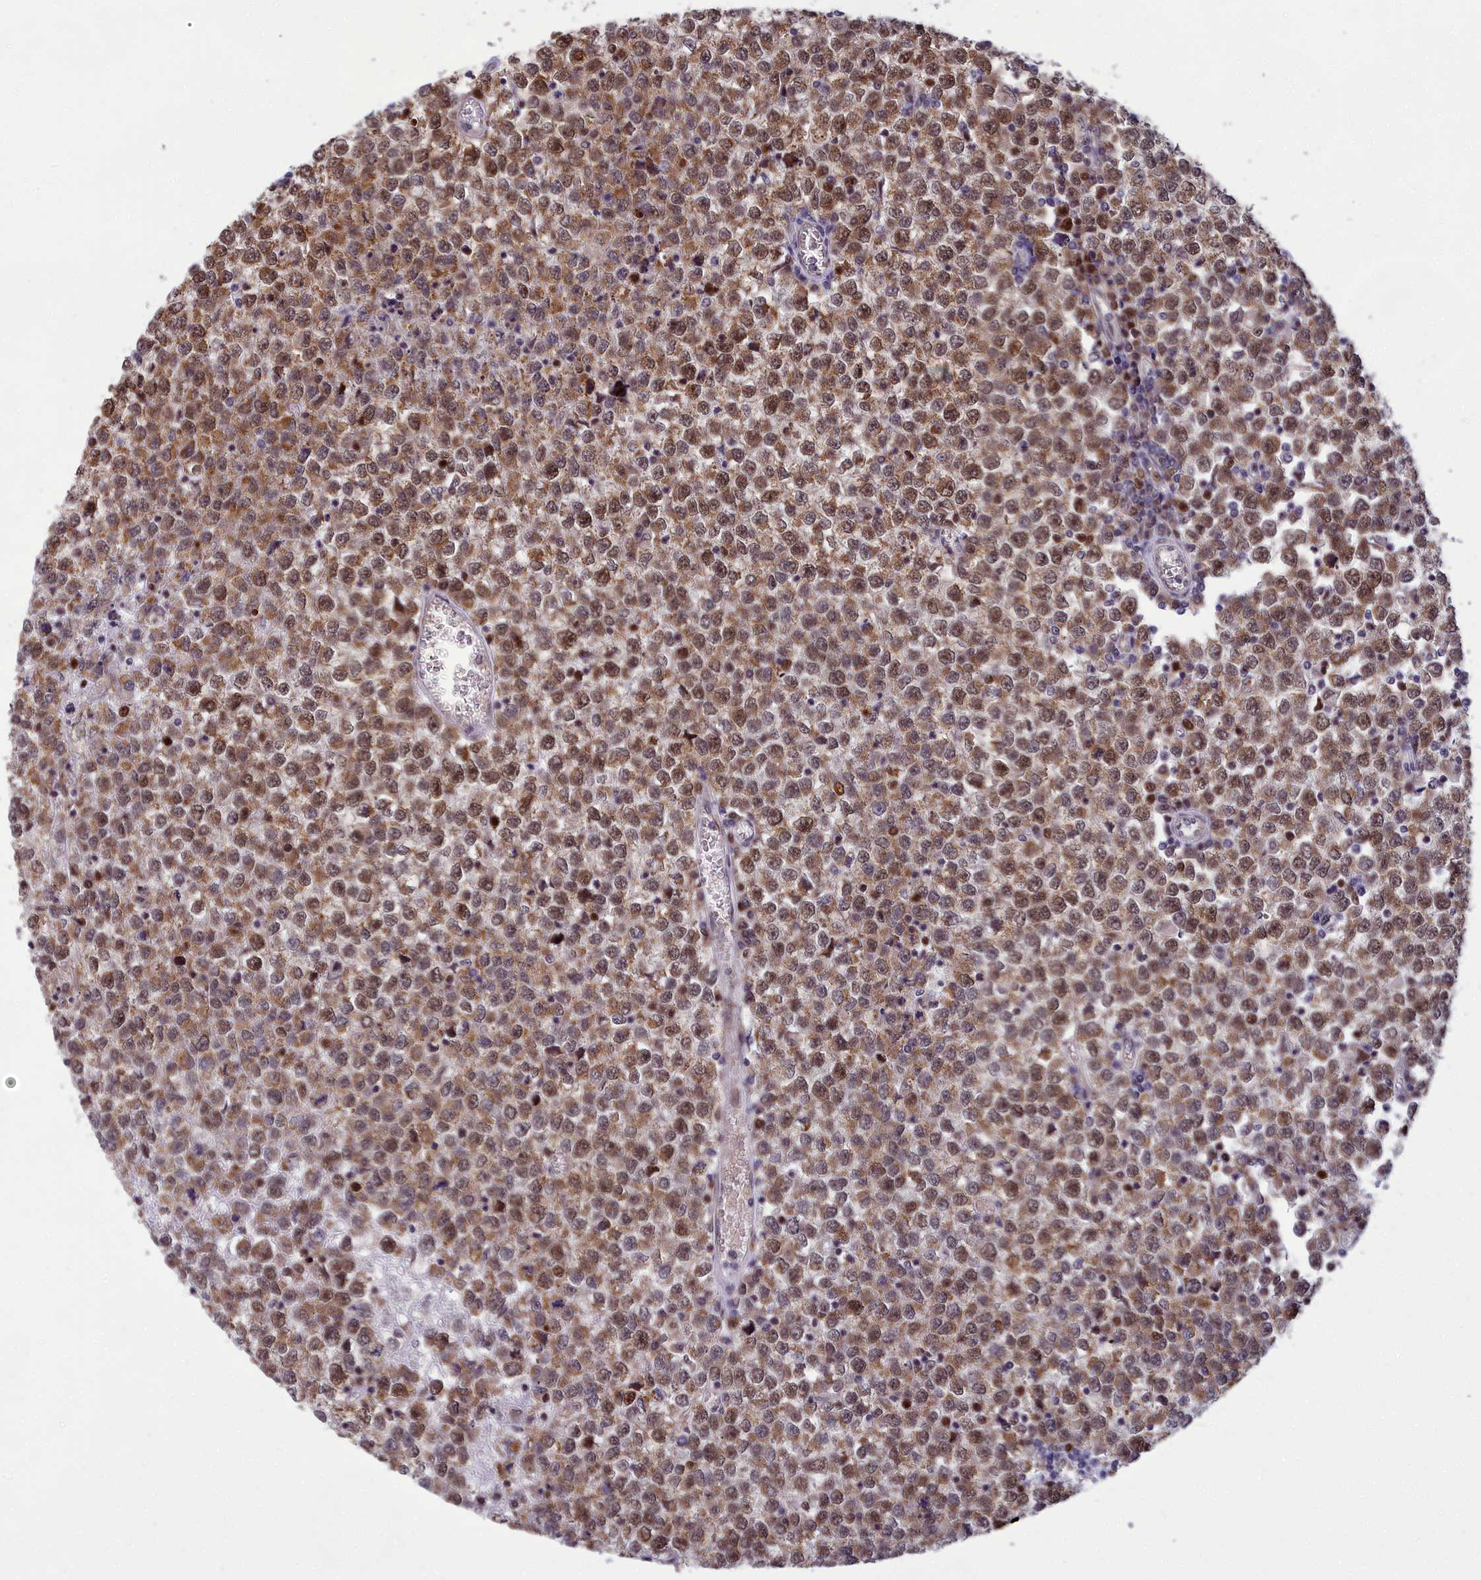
{"staining": {"intensity": "moderate", "quantity": ">75%", "location": "cytoplasmic/membranous,nuclear"}, "tissue": "testis cancer", "cell_type": "Tumor cells", "image_type": "cancer", "snomed": [{"axis": "morphology", "description": "Seminoma, NOS"}, {"axis": "topography", "description": "Testis"}], "caption": "Immunohistochemical staining of testis cancer demonstrates moderate cytoplasmic/membranous and nuclear protein expression in about >75% of tumor cells. Immunohistochemistry stains the protein in brown and the nuclei are stained blue.", "gene": "EARS2", "patient": {"sex": "male", "age": 65}}